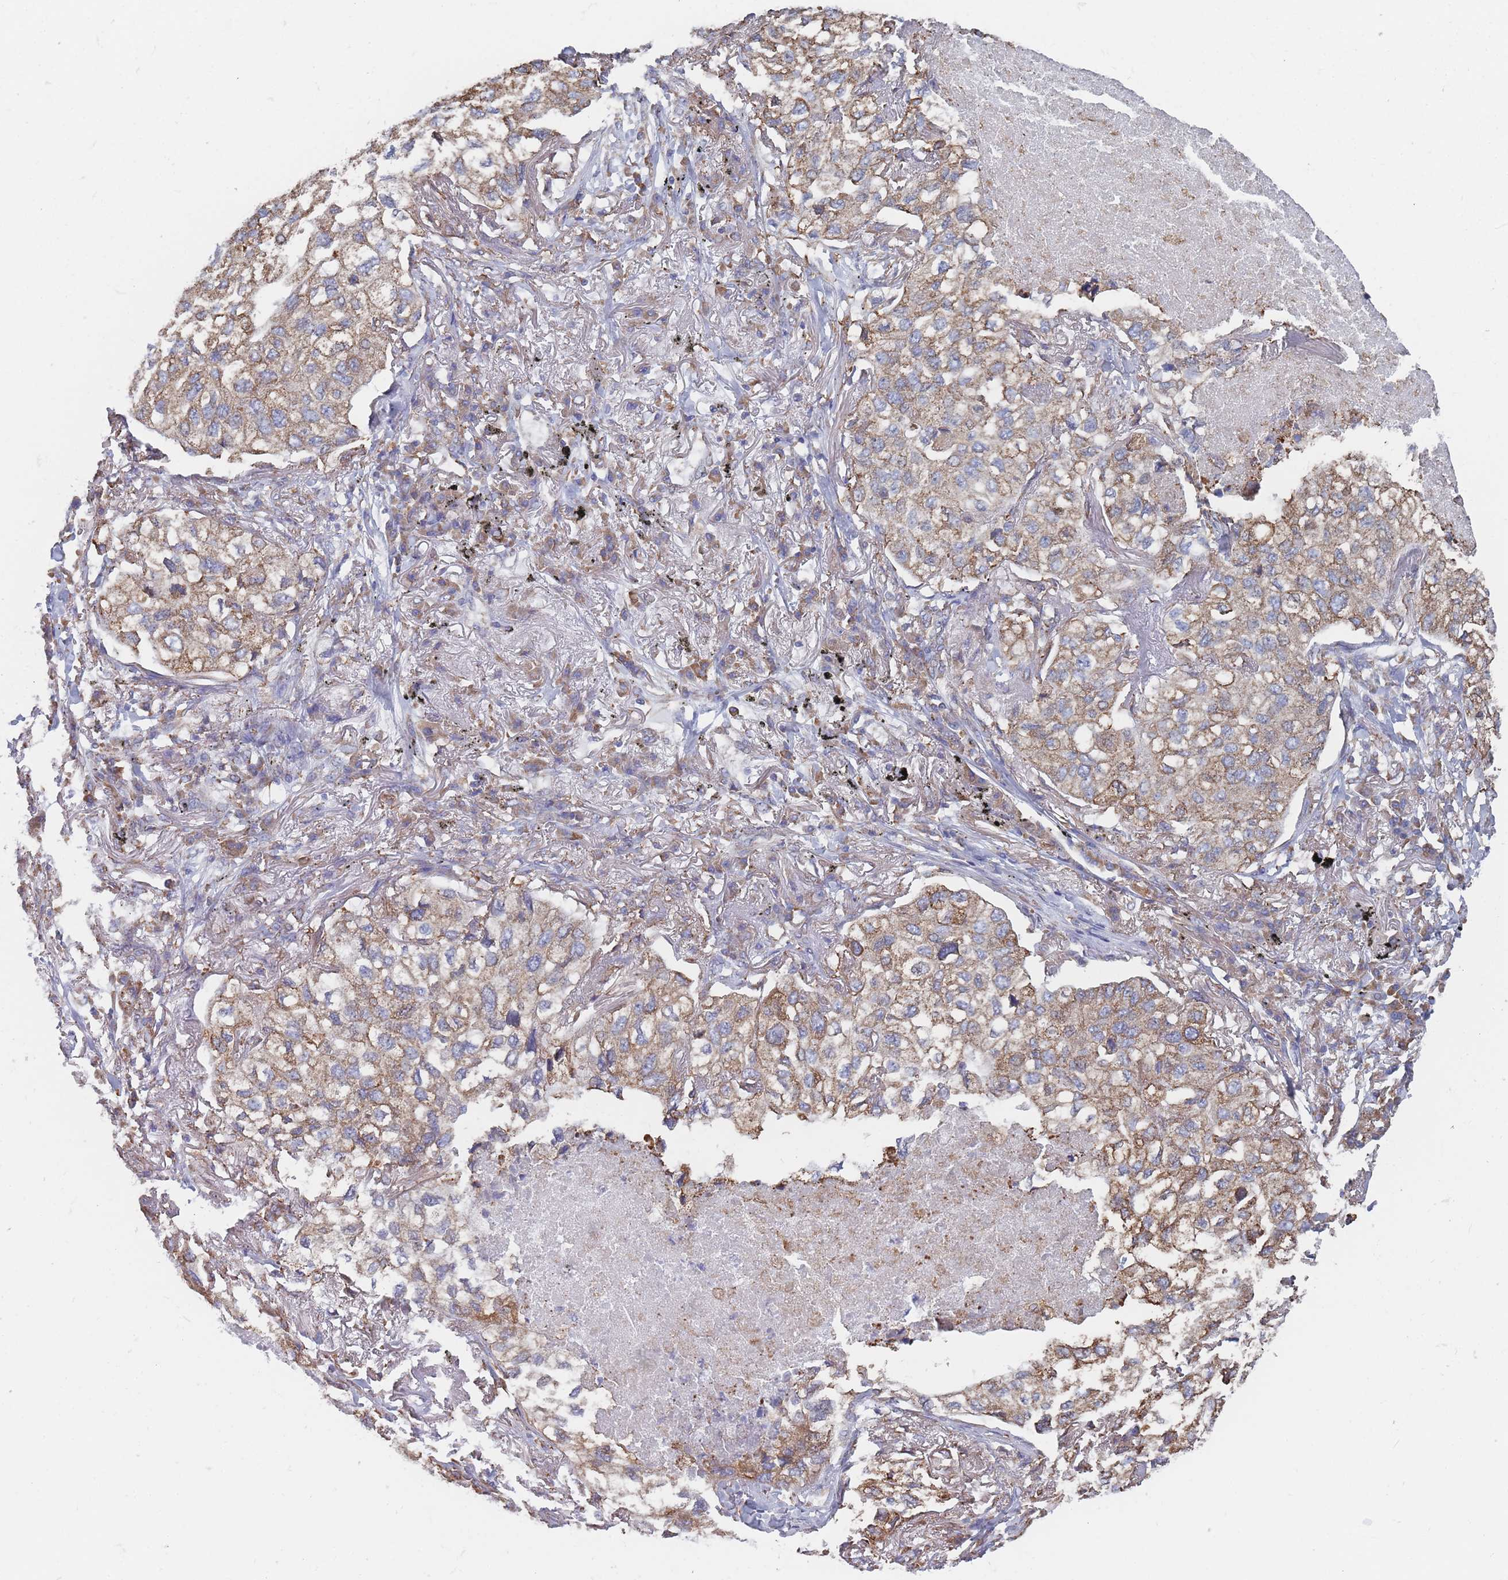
{"staining": {"intensity": "weak", "quantity": ">75%", "location": "cytoplasmic/membranous"}, "tissue": "lung cancer", "cell_type": "Tumor cells", "image_type": "cancer", "snomed": [{"axis": "morphology", "description": "Adenocarcinoma, NOS"}, {"axis": "topography", "description": "Lung"}], "caption": "Immunohistochemical staining of adenocarcinoma (lung) demonstrates low levels of weak cytoplasmic/membranous staining in about >75% of tumor cells.", "gene": "OR7C2", "patient": {"sex": "male", "age": 65}}